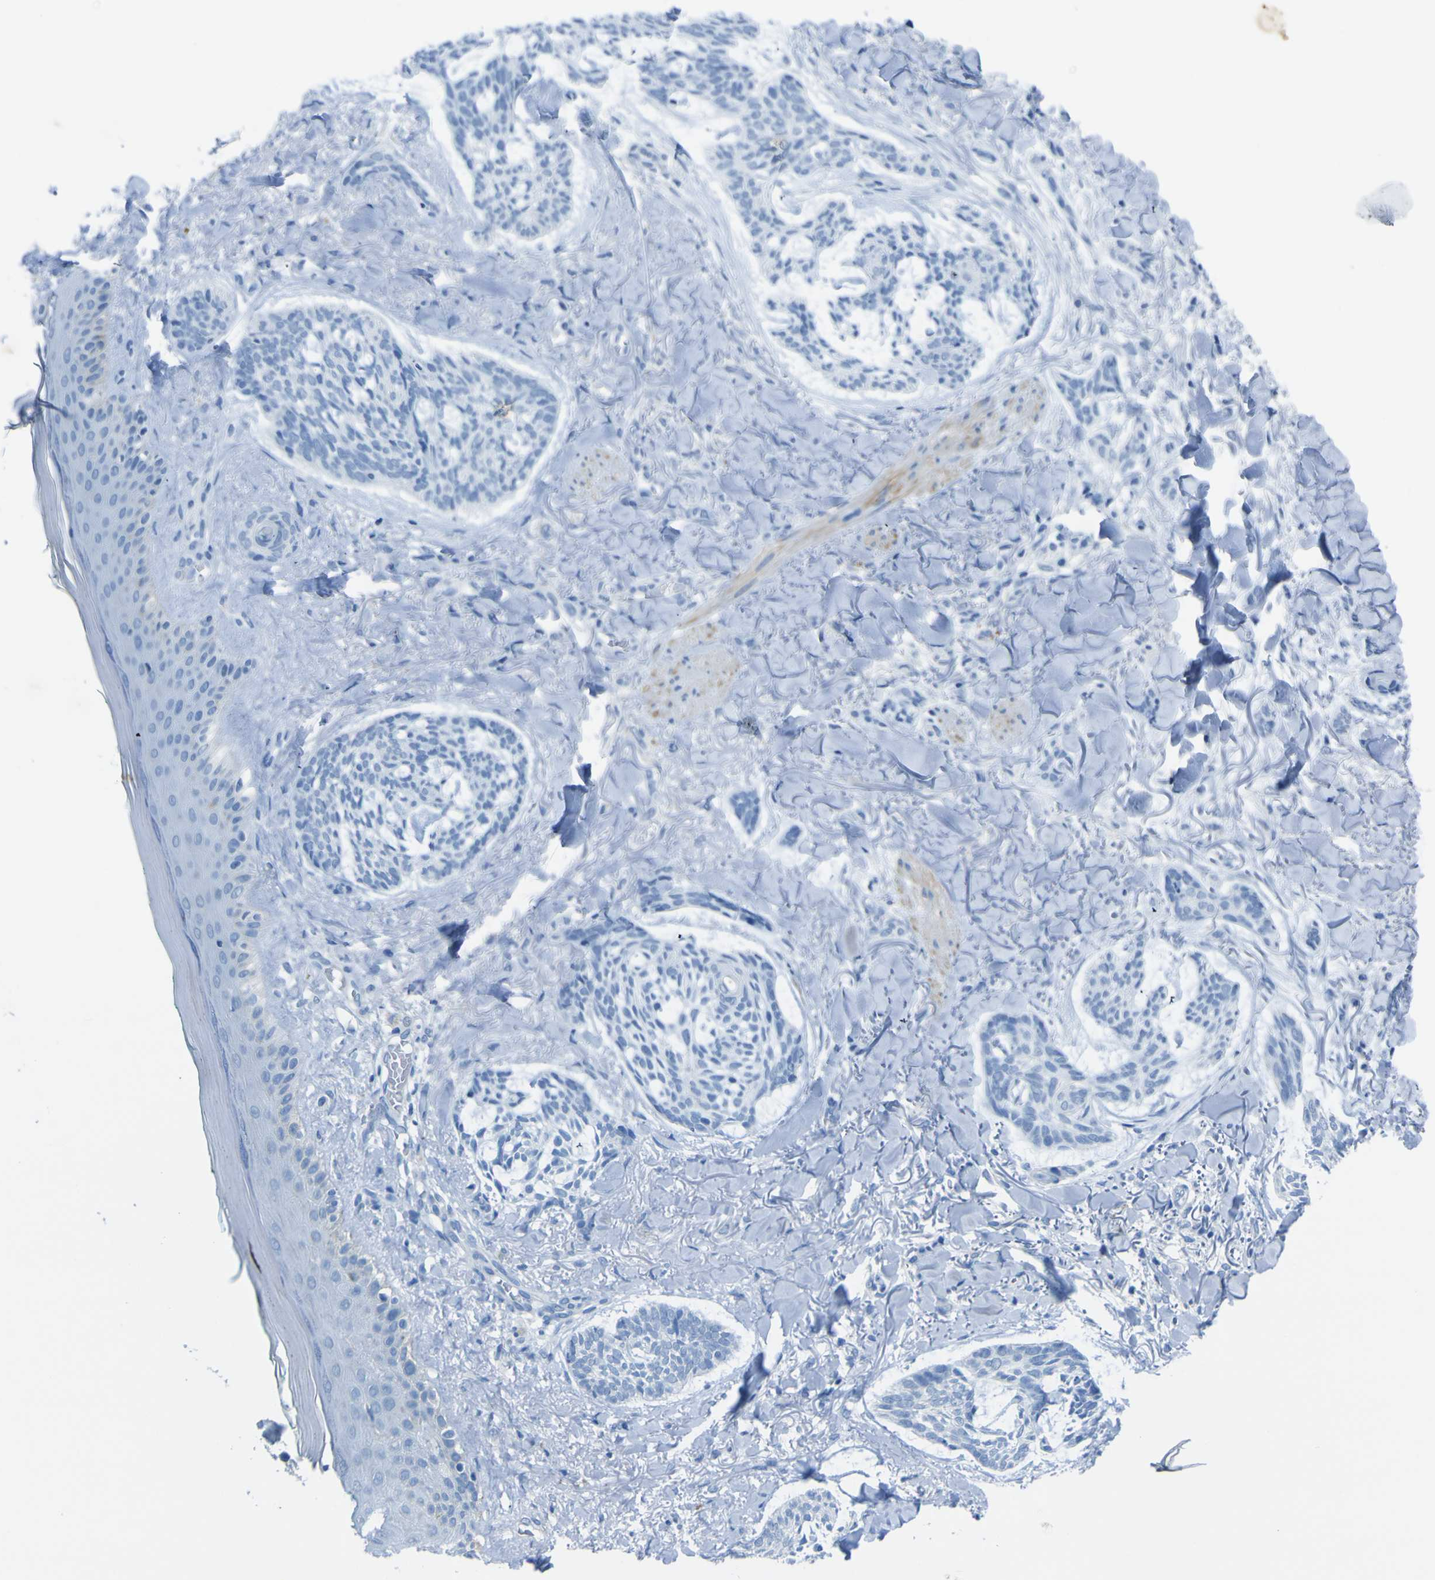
{"staining": {"intensity": "negative", "quantity": "none", "location": "none"}, "tissue": "skin cancer", "cell_type": "Tumor cells", "image_type": "cancer", "snomed": [{"axis": "morphology", "description": "Basal cell carcinoma"}, {"axis": "topography", "description": "Skin"}], "caption": "The immunohistochemistry (IHC) photomicrograph has no significant positivity in tumor cells of skin basal cell carcinoma tissue.", "gene": "PHKG1", "patient": {"sex": "male", "age": 43}}